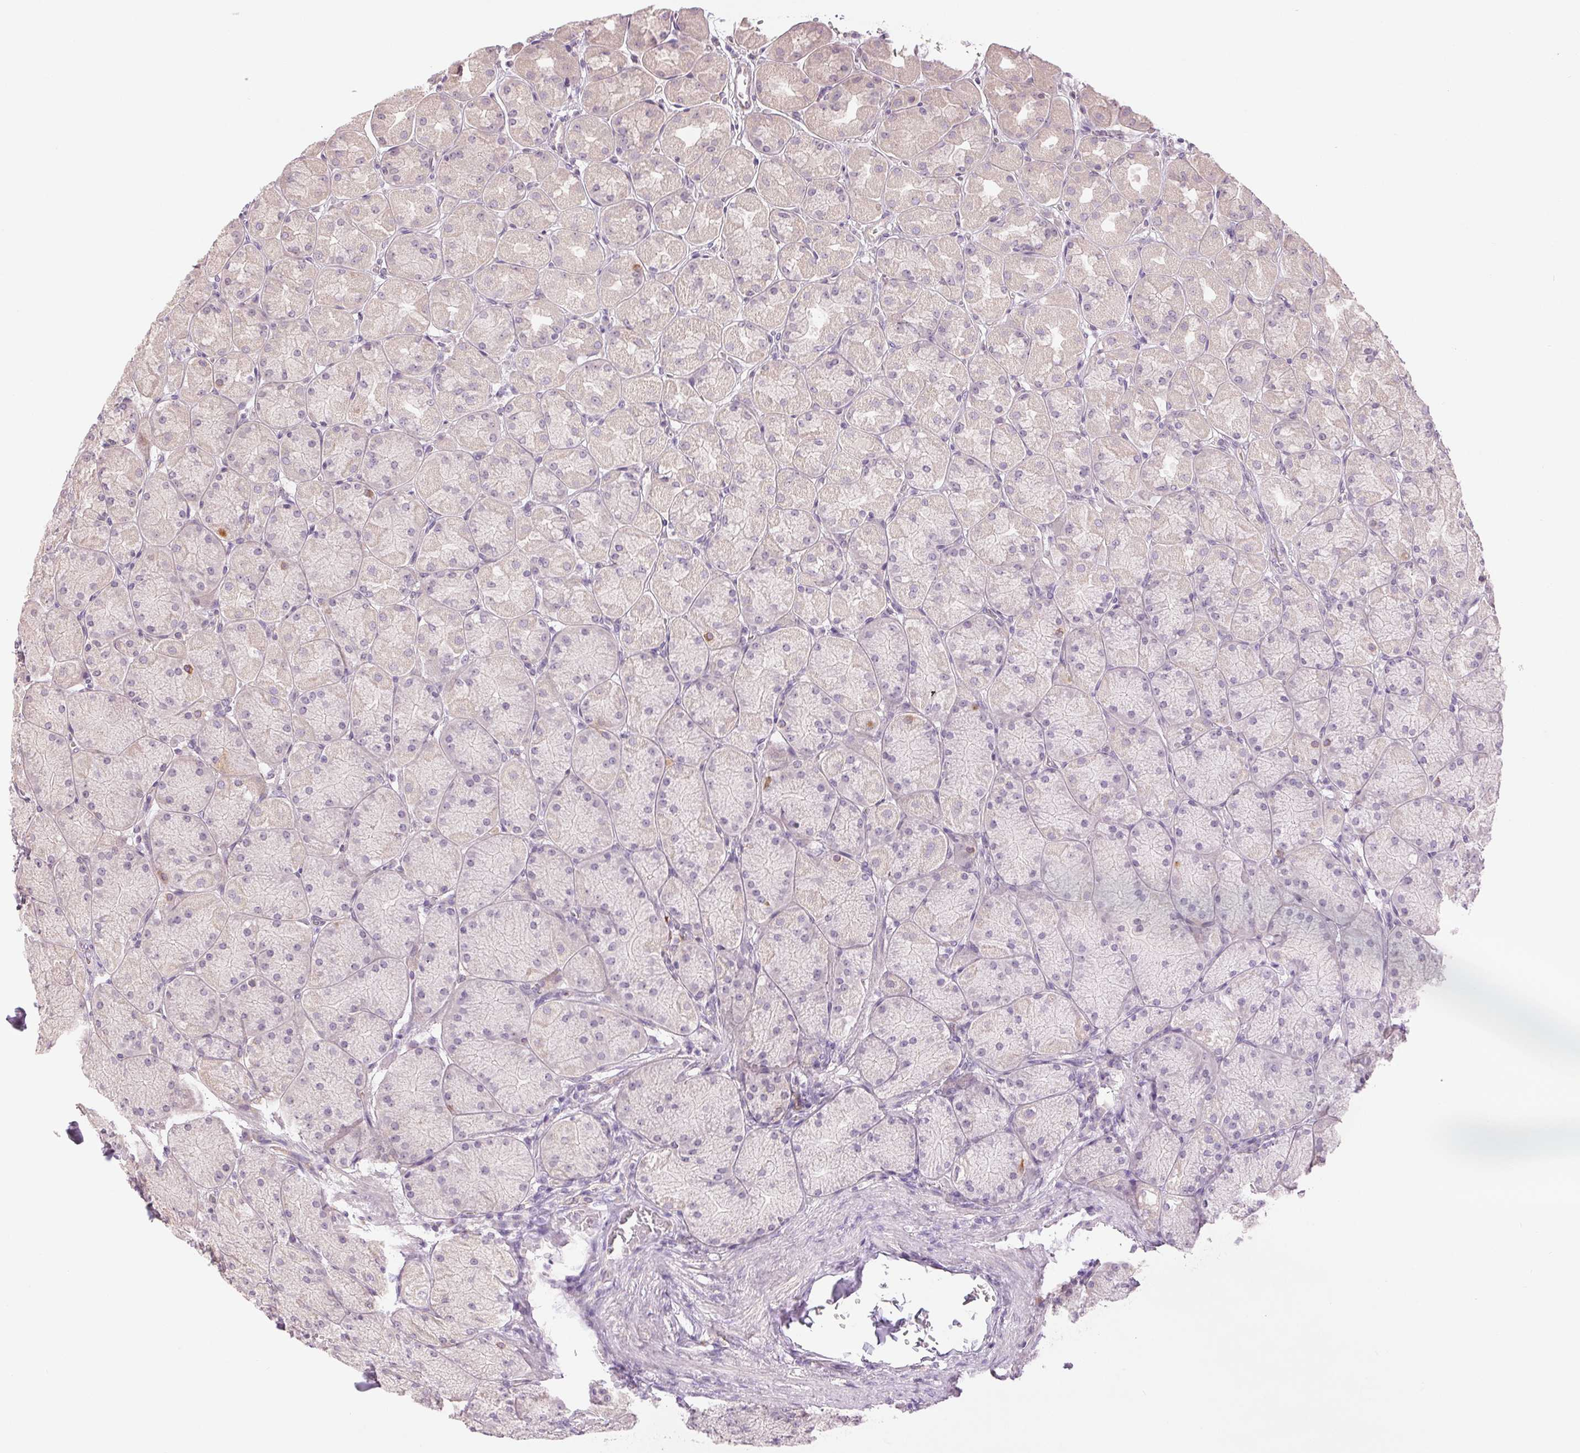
{"staining": {"intensity": "negative", "quantity": "none", "location": "none"}, "tissue": "stomach", "cell_type": "Glandular cells", "image_type": "normal", "snomed": [{"axis": "morphology", "description": "Normal tissue, NOS"}, {"axis": "topography", "description": "Stomach, upper"}], "caption": "DAB immunohistochemical staining of unremarkable human stomach exhibits no significant expression in glandular cells. The staining was performed using DAB to visualize the protein expression in brown, while the nuclei were stained in blue with hematoxylin (Magnification: 20x).", "gene": "METTL17", "patient": {"sex": "female", "age": 56}}